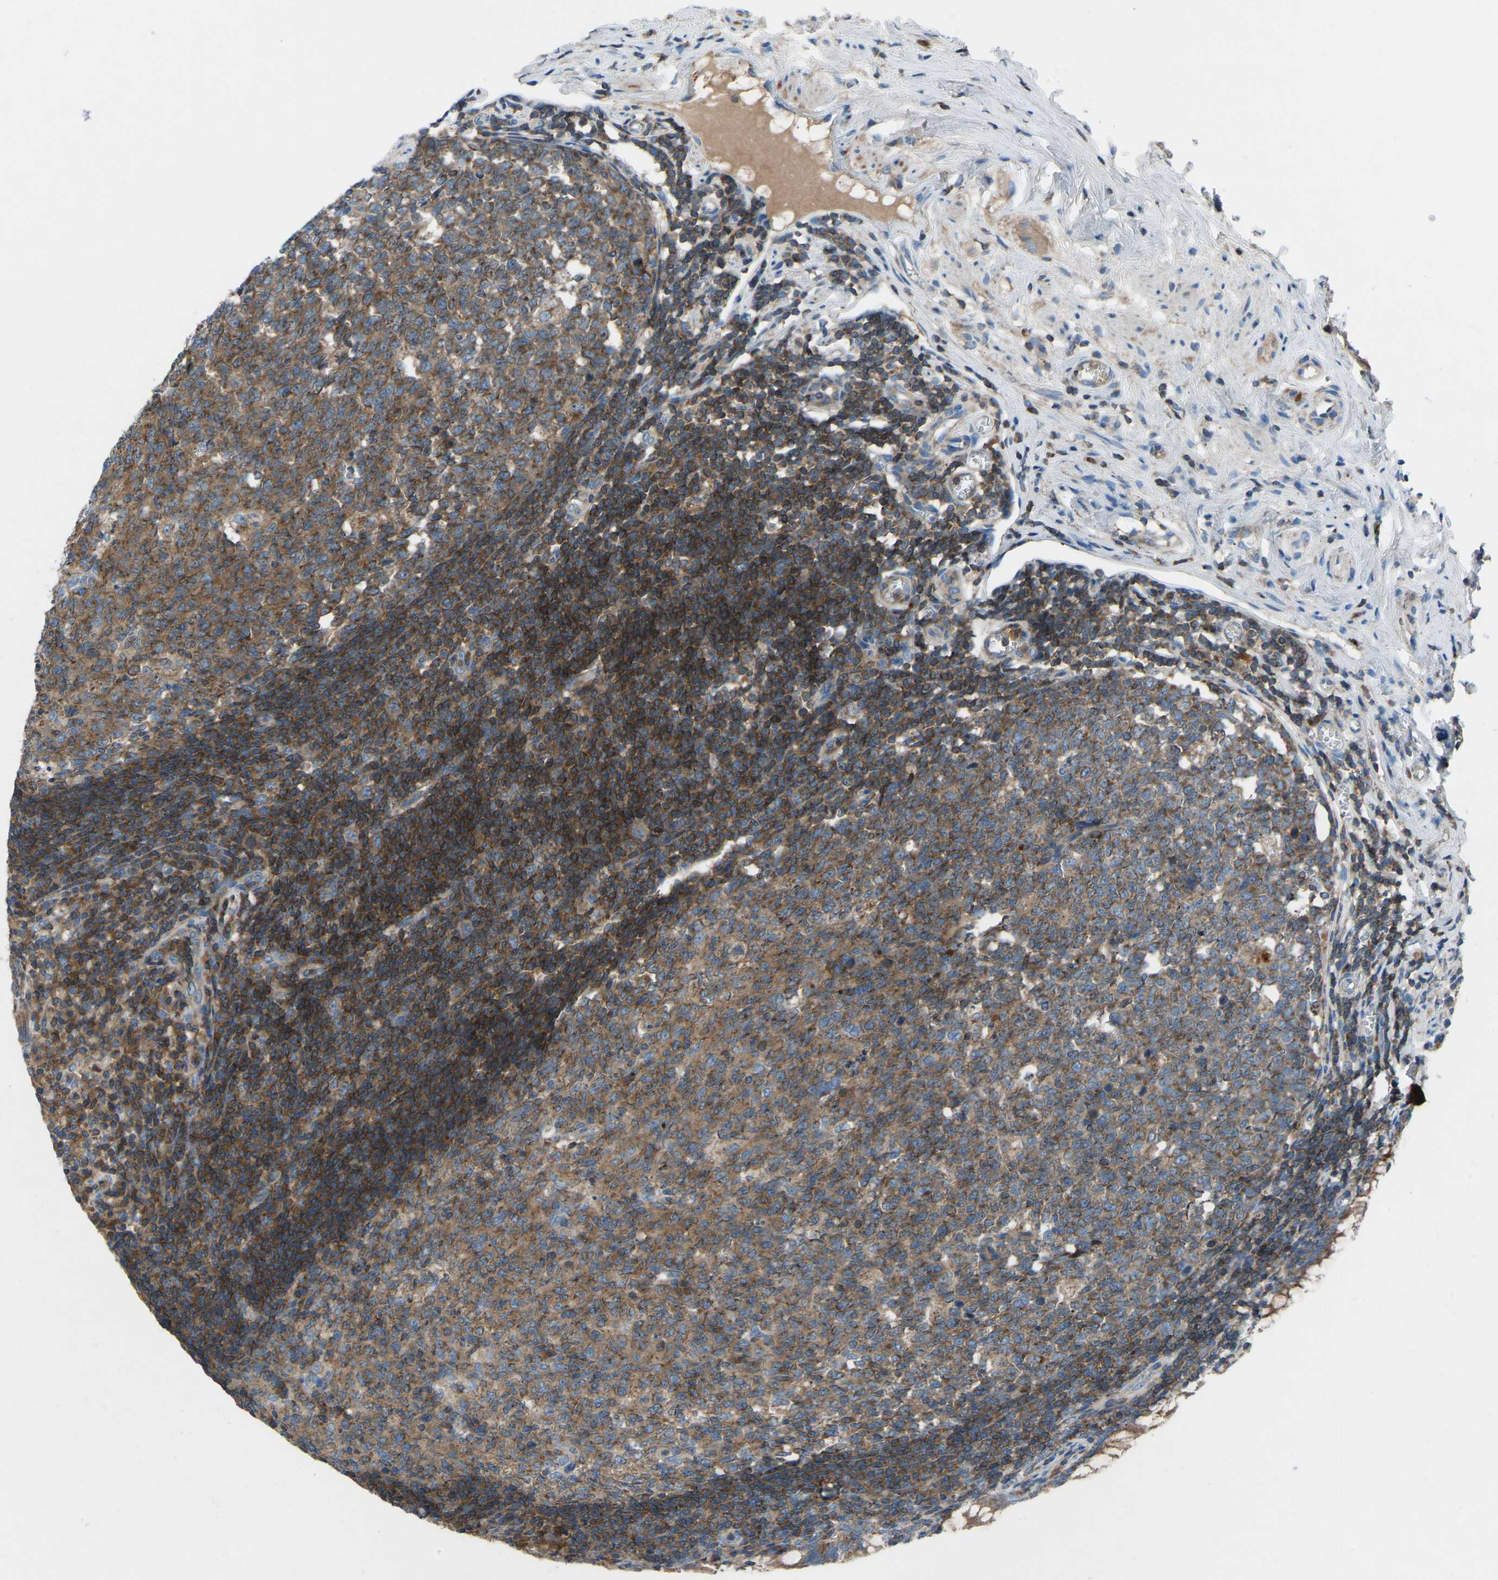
{"staining": {"intensity": "moderate", "quantity": ">75%", "location": "cytoplasmic/membranous"}, "tissue": "appendix", "cell_type": "Glandular cells", "image_type": "normal", "snomed": [{"axis": "morphology", "description": "Normal tissue, NOS"}, {"axis": "topography", "description": "Appendix"}], "caption": "Immunohistochemical staining of unremarkable appendix reveals >75% levels of moderate cytoplasmic/membranous protein staining in approximately >75% of glandular cells.", "gene": "GRK6", "patient": {"sex": "male", "age": 56}}